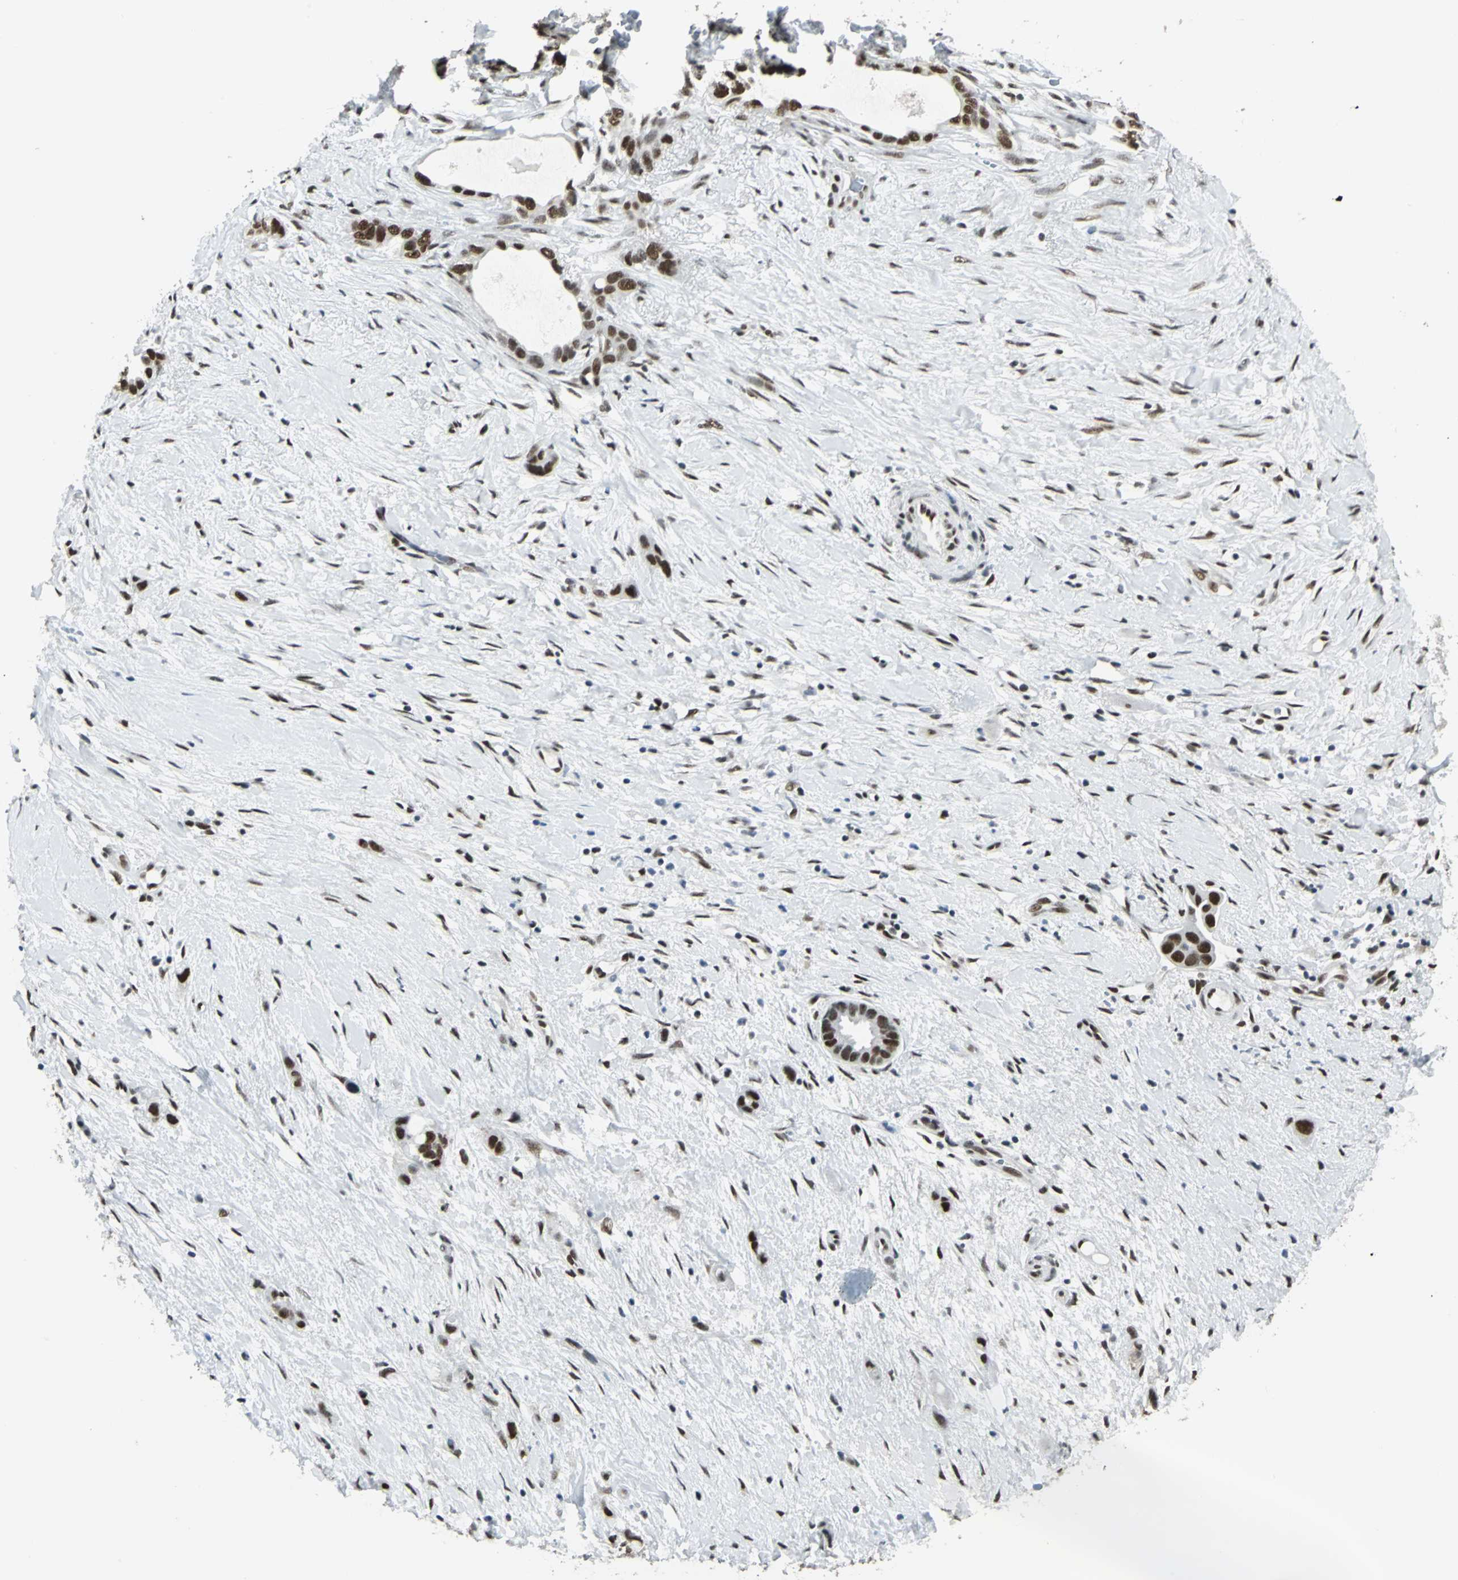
{"staining": {"intensity": "strong", "quantity": ">75%", "location": "nuclear"}, "tissue": "liver cancer", "cell_type": "Tumor cells", "image_type": "cancer", "snomed": [{"axis": "morphology", "description": "Cholangiocarcinoma"}, {"axis": "topography", "description": "Liver"}], "caption": "Tumor cells demonstrate strong nuclear positivity in approximately >75% of cells in liver cancer (cholangiocarcinoma).", "gene": "ADNP", "patient": {"sex": "female", "age": 65}}